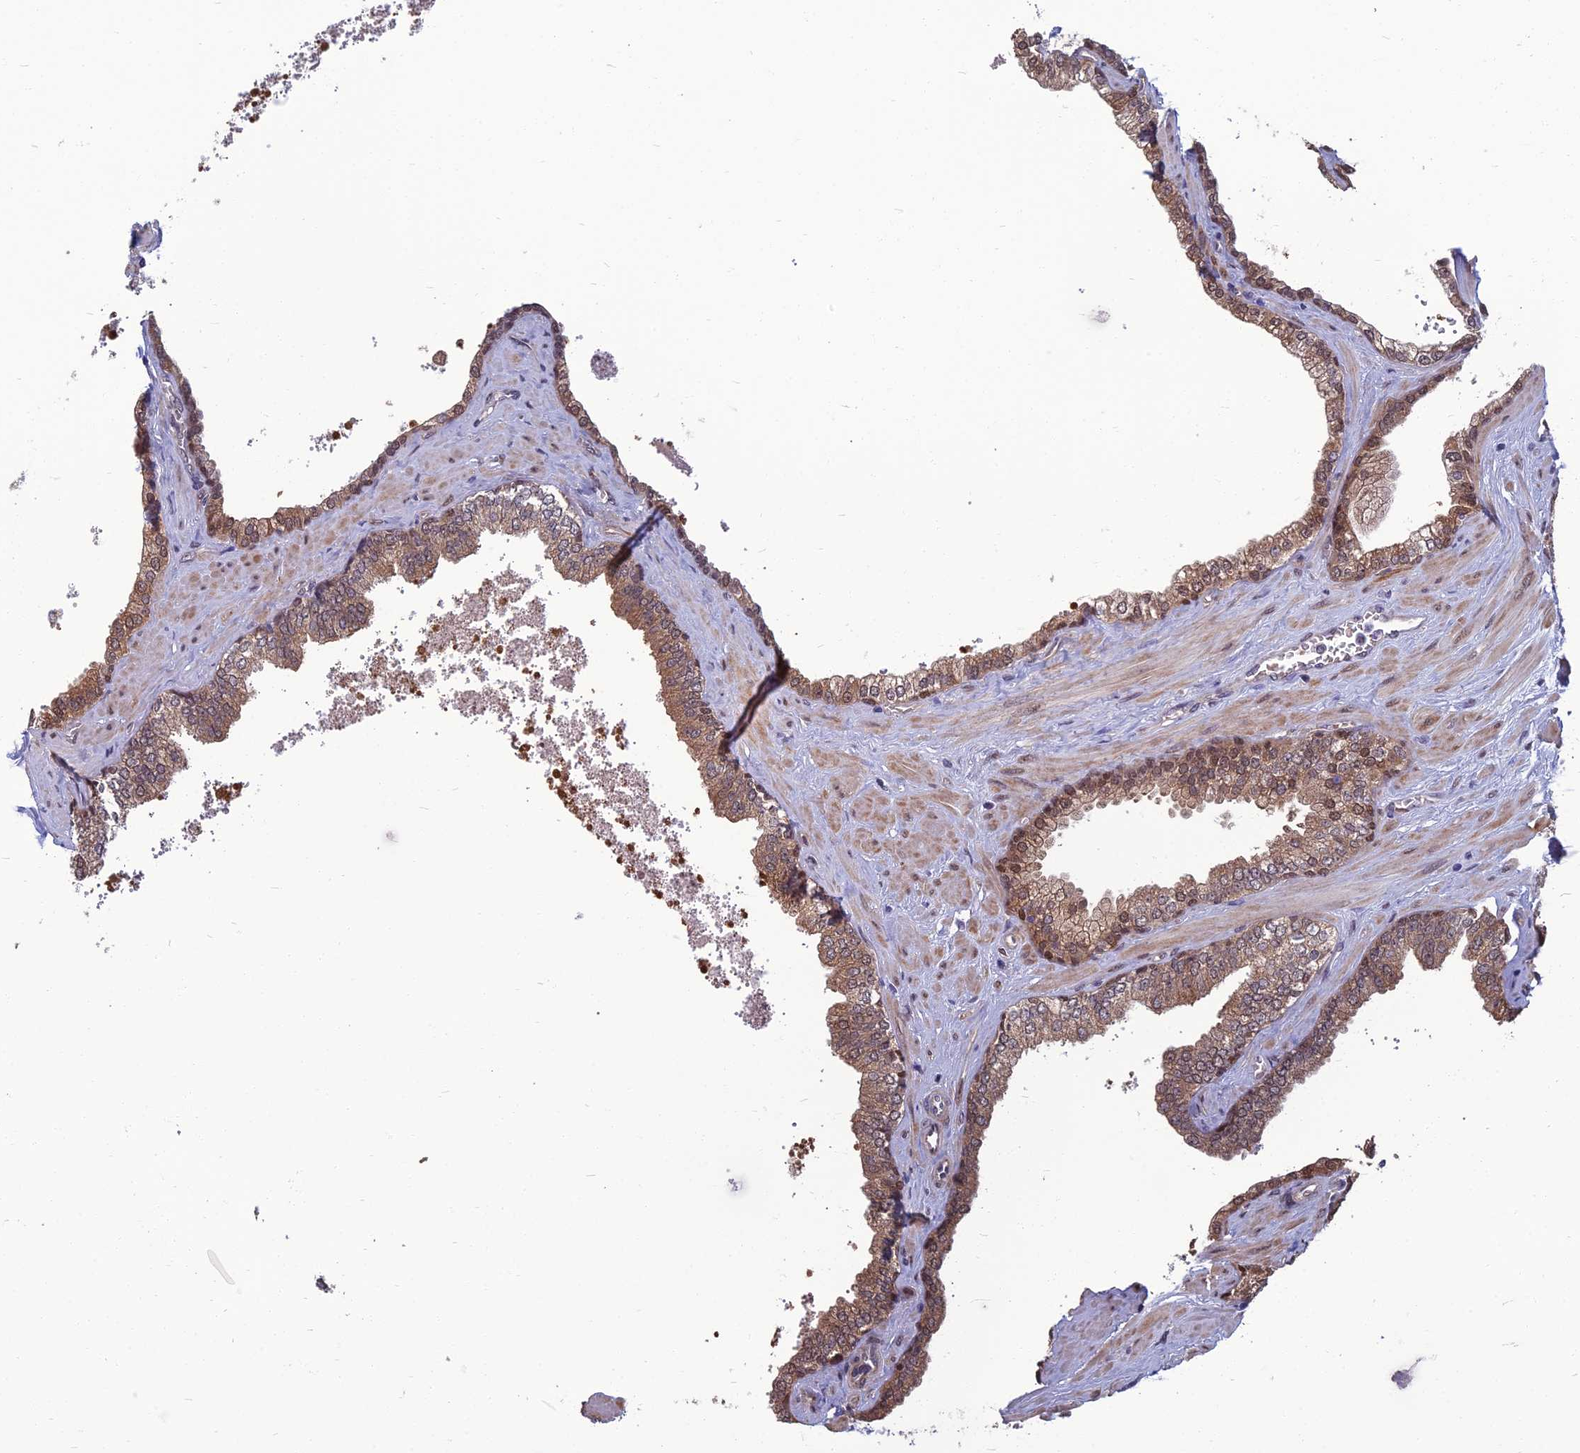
{"staining": {"intensity": "moderate", "quantity": "25%-75%", "location": "cytoplasmic/membranous,nuclear"}, "tissue": "prostate", "cell_type": "Glandular cells", "image_type": "normal", "snomed": [{"axis": "morphology", "description": "Normal tissue, NOS"}, {"axis": "topography", "description": "Prostate"}], "caption": "The histopathology image shows a brown stain indicating the presence of a protein in the cytoplasmic/membranous,nuclear of glandular cells in prostate. (DAB IHC, brown staining for protein, blue staining for nuclei).", "gene": "NR4A3", "patient": {"sex": "male", "age": 60}}